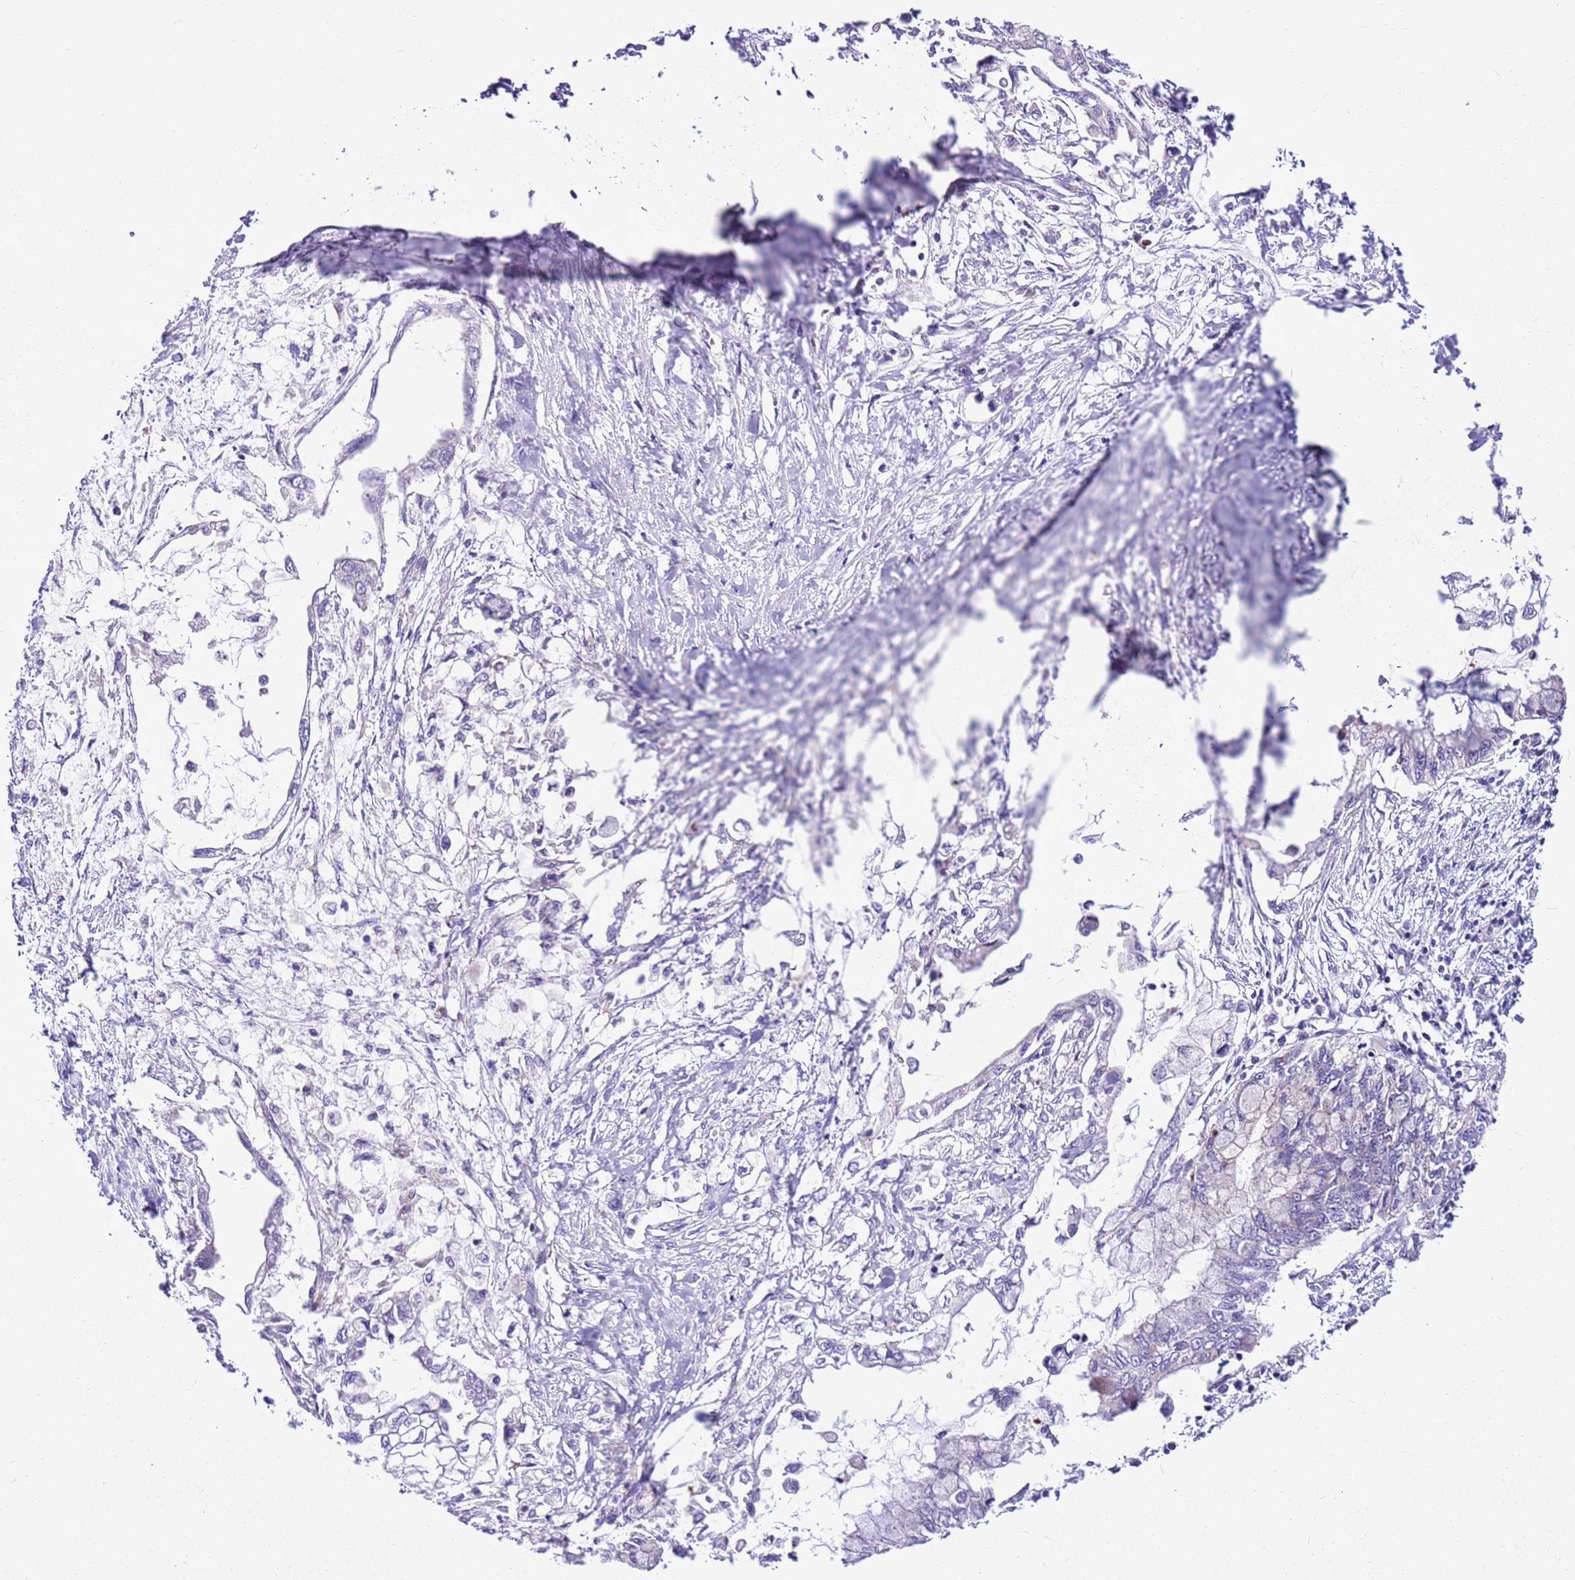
{"staining": {"intensity": "negative", "quantity": "none", "location": "none"}, "tissue": "pancreatic cancer", "cell_type": "Tumor cells", "image_type": "cancer", "snomed": [{"axis": "morphology", "description": "Adenocarcinoma, NOS"}, {"axis": "topography", "description": "Pancreas"}], "caption": "Pancreatic adenocarcinoma stained for a protein using immunohistochemistry (IHC) displays no expression tumor cells.", "gene": "HECTD4", "patient": {"sex": "male", "age": 48}}